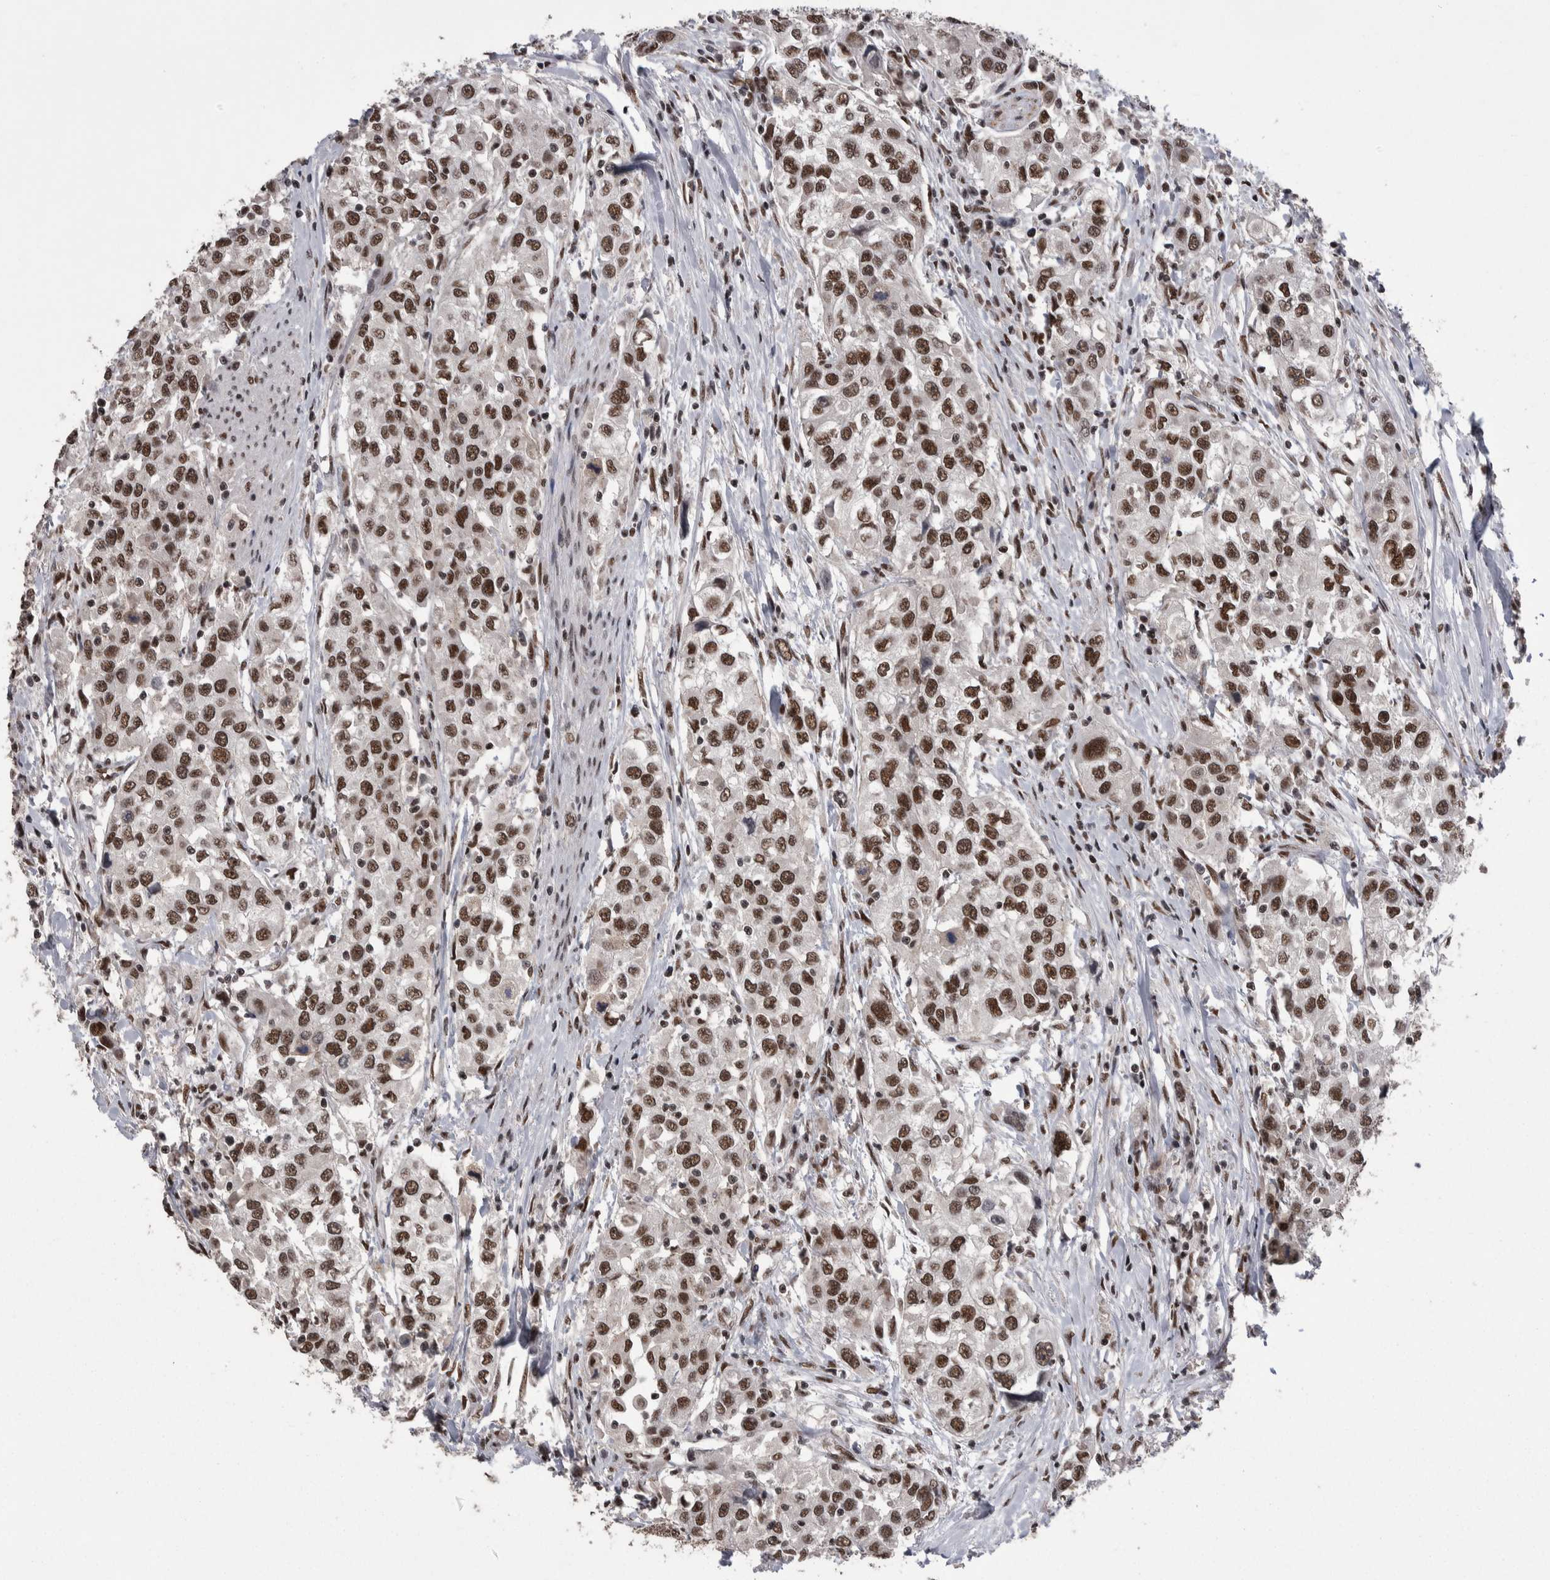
{"staining": {"intensity": "strong", "quantity": ">75%", "location": "nuclear"}, "tissue": "urothelial cancer", "cell_type": "Tumor cells", "image_type": "cancer", "snomed": [{"axis": "morphology", "description": "Urothelial carcinoma, High grade"}, {"axis": "topography", "description": "Urinary bladder"}], "caption": "High-power microscopy captured an immunohistochemistry micrograph of high-grade urothelial carcinoma, revealing strong nuclear expression in about >75% of tumor cells. (IHC, brightfield microscopy, high magnification).", "gene": "DMTF1", "patient": {"sex": "female", "age": 80}}